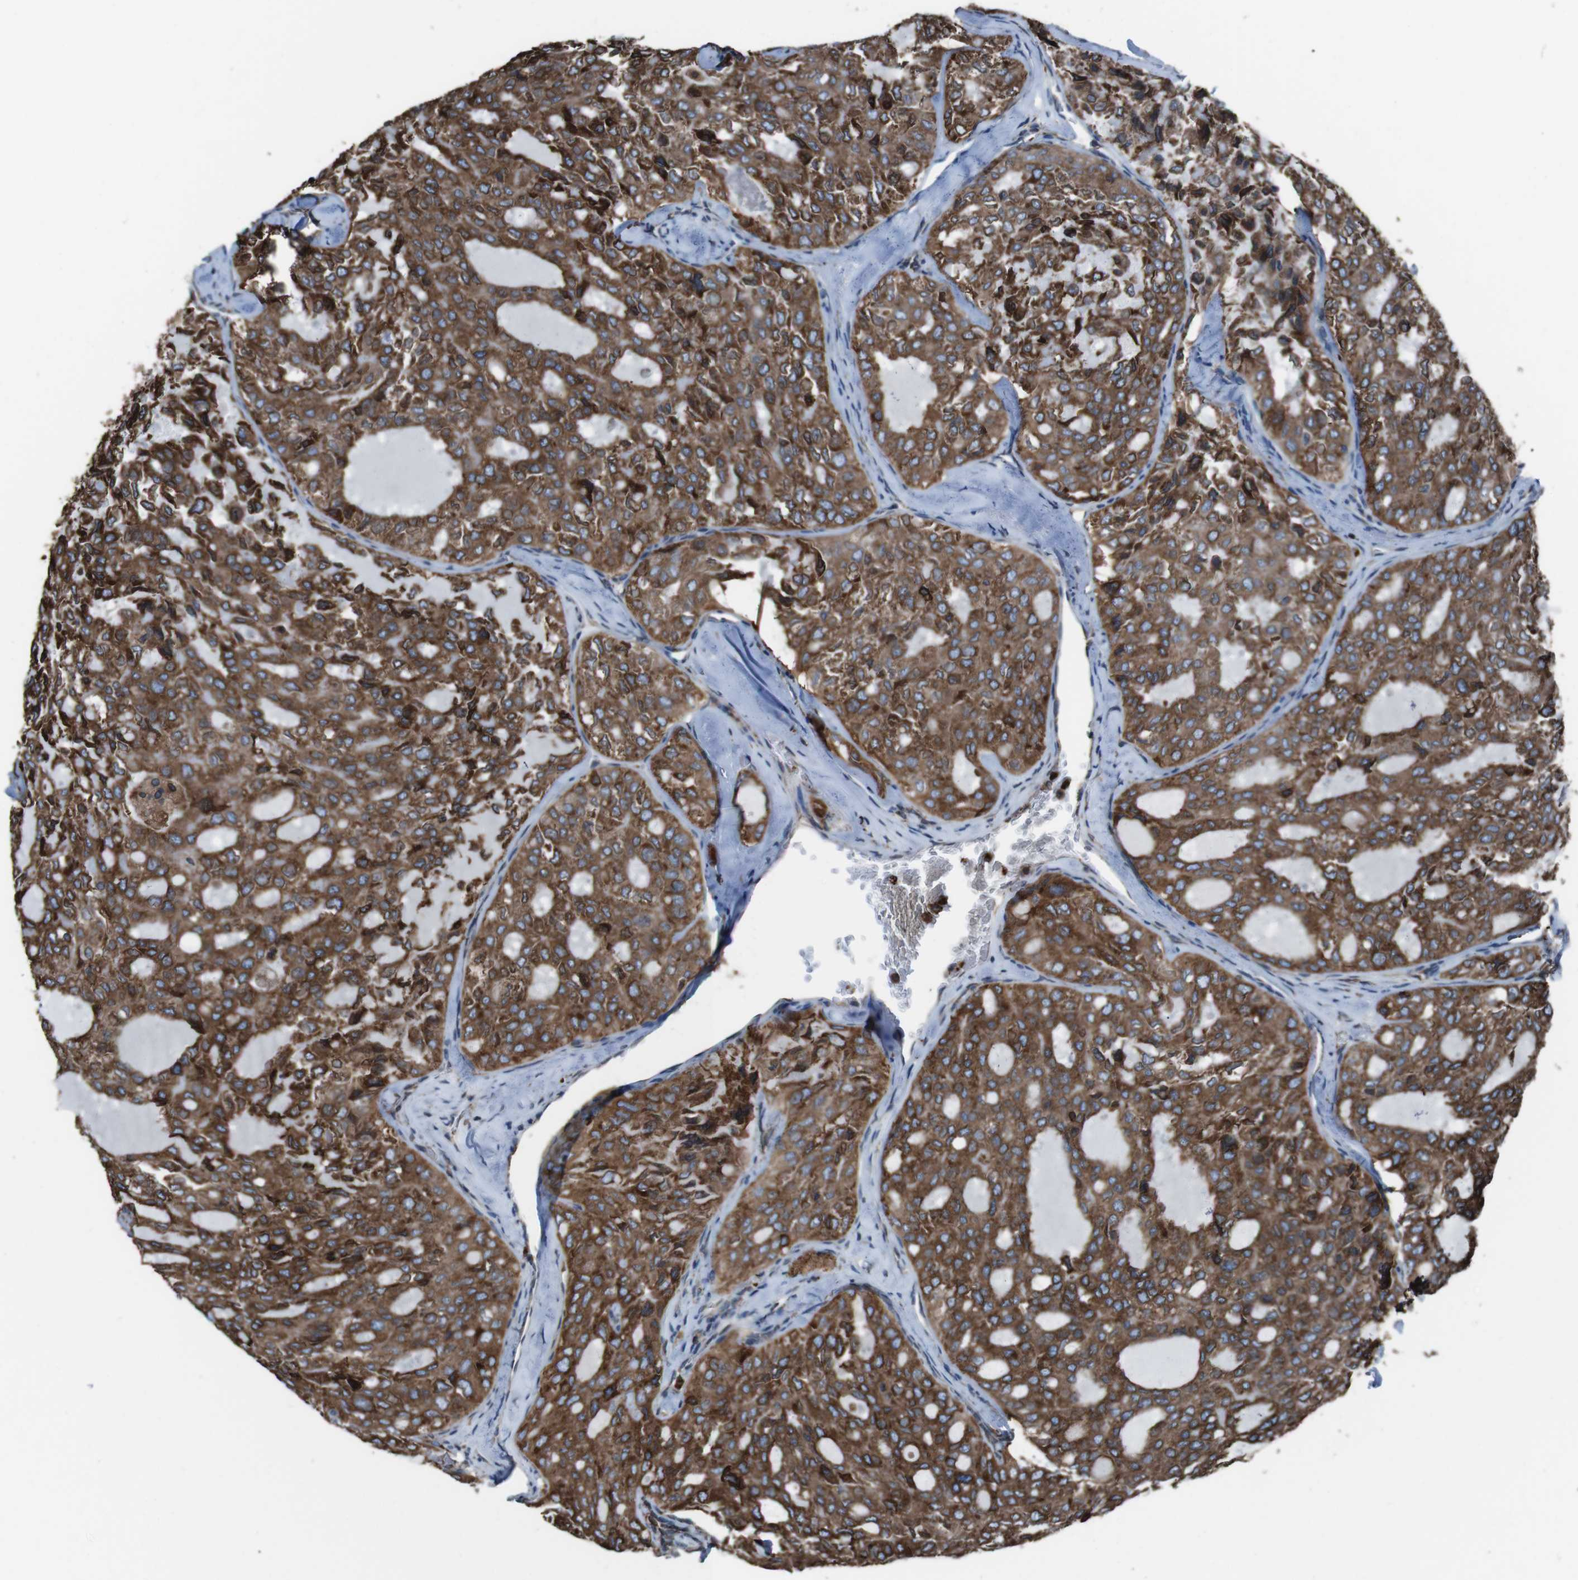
{"staining": {"intensity": "moderate", "quantity": ">75%", "location": "cytoplasmic/membranous"}, "tissue": "thyroid cancer", "cell_type": "Tumor cells", "image_type": "cancer", "snomed": [{"axis": "morphology", "description": "Follicular adenoma carcinoma, NOS"}, {"axis": "topography", "description": "Thyroid gland"}], "caption": "High-power microscopy captured an immunohistochemistry (IHC) image of thyroid follicular adenoma carcinoma, revealing moderate cytoplasmic/membranous positivity in about >75% of tumor cells.", "gene": "APMAP", "patient": {"sex": "male", "age": 75}}